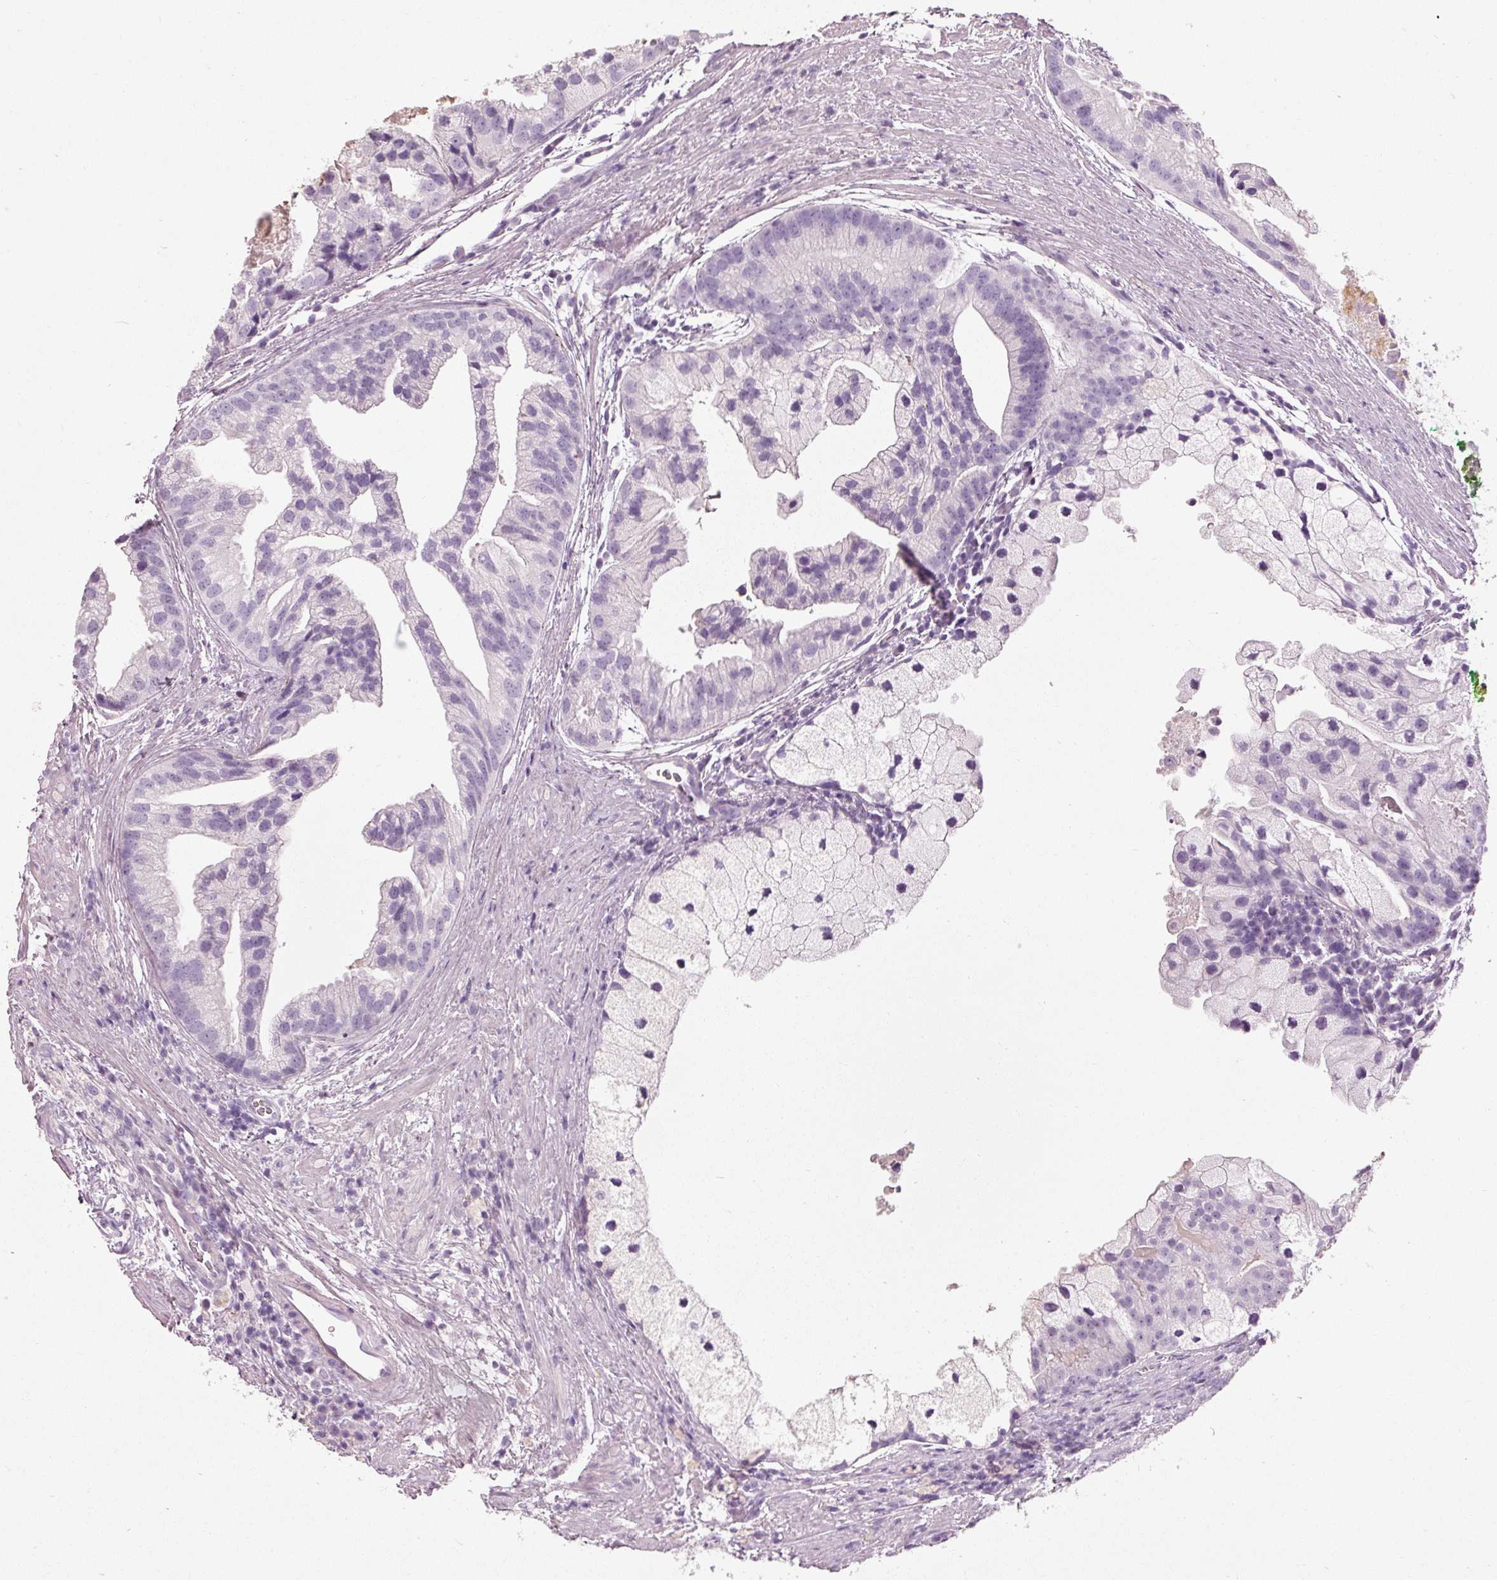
{"staining": {"intensity": "negative", "quantity": "none", "location": "none"}, "tissue": "prostate cancer", "cell_type": "Tumor cells", "image_type": "cancer", "snomed": [{"axis": "morphology", "description": "Adenocarcinoma, High grade"}, {"axis": "topography", "description": "Prostate"}], "caption": "Human prostate cancer (high-grade adenocarcinoma) stained for a protein using immunohistochemistry (IHC) shows no staining in tumor cells.", "gene": "MUC5AC", "patient": {"sex": "male", "age": 62}}